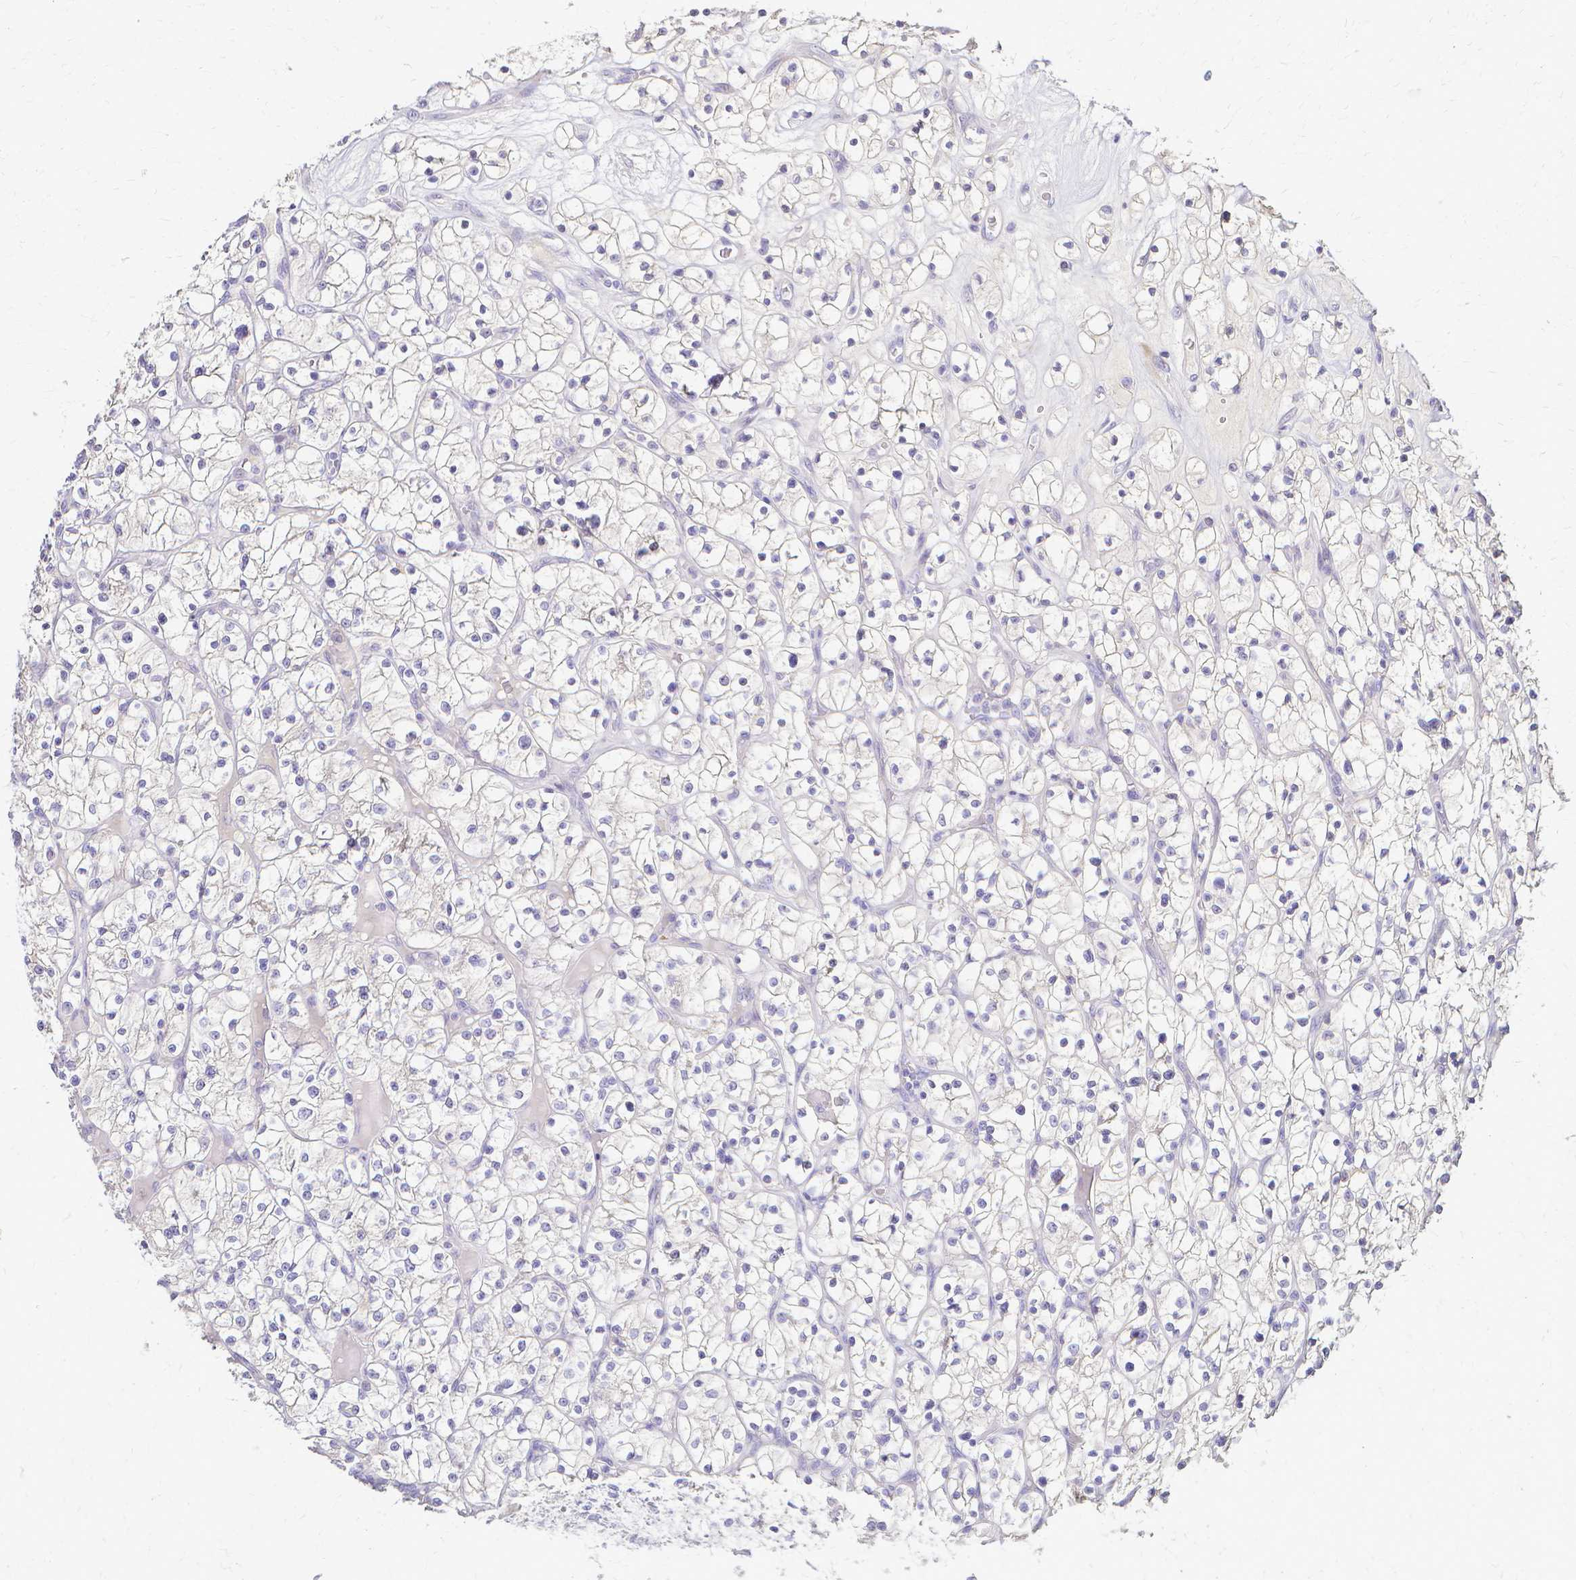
{"staining": {"intensity": "negative", "quantity": "none", "location": "none"}, "tissue": "renal cancer", "cell_type": "Tumor cells", "image_type": "cancer", "snomed": [{"axis": "morphology", "description": "Adenocarcinoma, NOS"}, {"axis": "topography", "description": "Kidney"}], "caption": "The photomicrograph exhibits no significant staining in tumor cells of renal adenocarcinoma. (Stains: DAB (3,3'-diaminobenzidine) IHC with hematoxylin counter stain, Microscopy: brightfield microscopy at high magnification).", "gene": "CCNB1", "patient": {"sex": "female", "age": 64}}